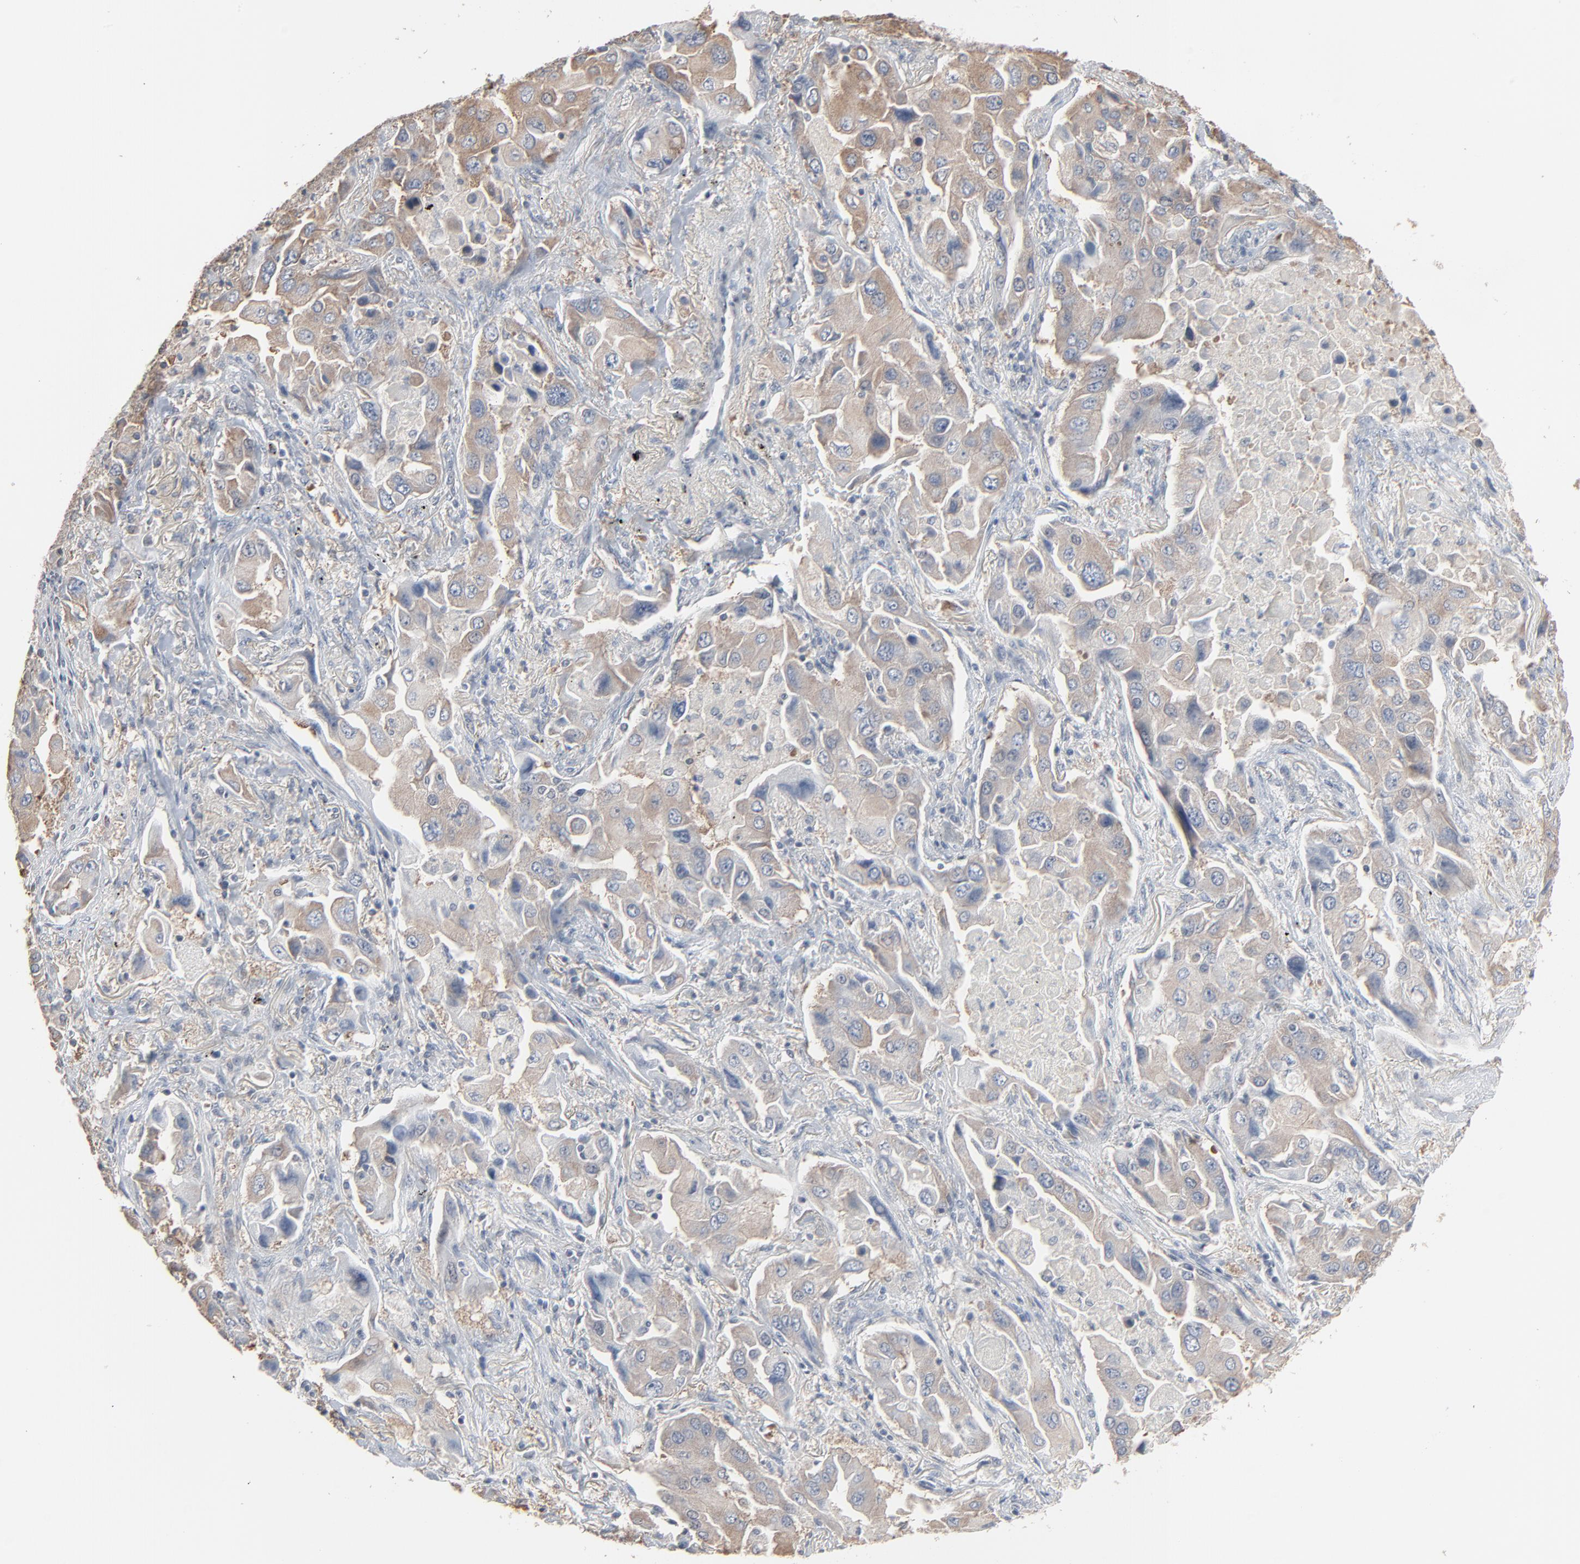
{"staining": {"intensity": "weak", "quantity": "25%-75%", "location": "cytoplasmic/membranous"}, "tissue": "lung cancer", "cell_type": "Tumor cells", "image_type": "cancer", "snomed": [{"axis": "morphology", "description": "Adenocarcinoma, NOS"}, {"axis": "topography", "description": "Lung"}], "caption": "Immunohistochemical staining of lung cancer exhibits weak cytoplasmic/membranous protein staining in about 25%-75% of tumor cells.", "gene": "CCT5", "patient": {"sex": "female", "age": 65}}